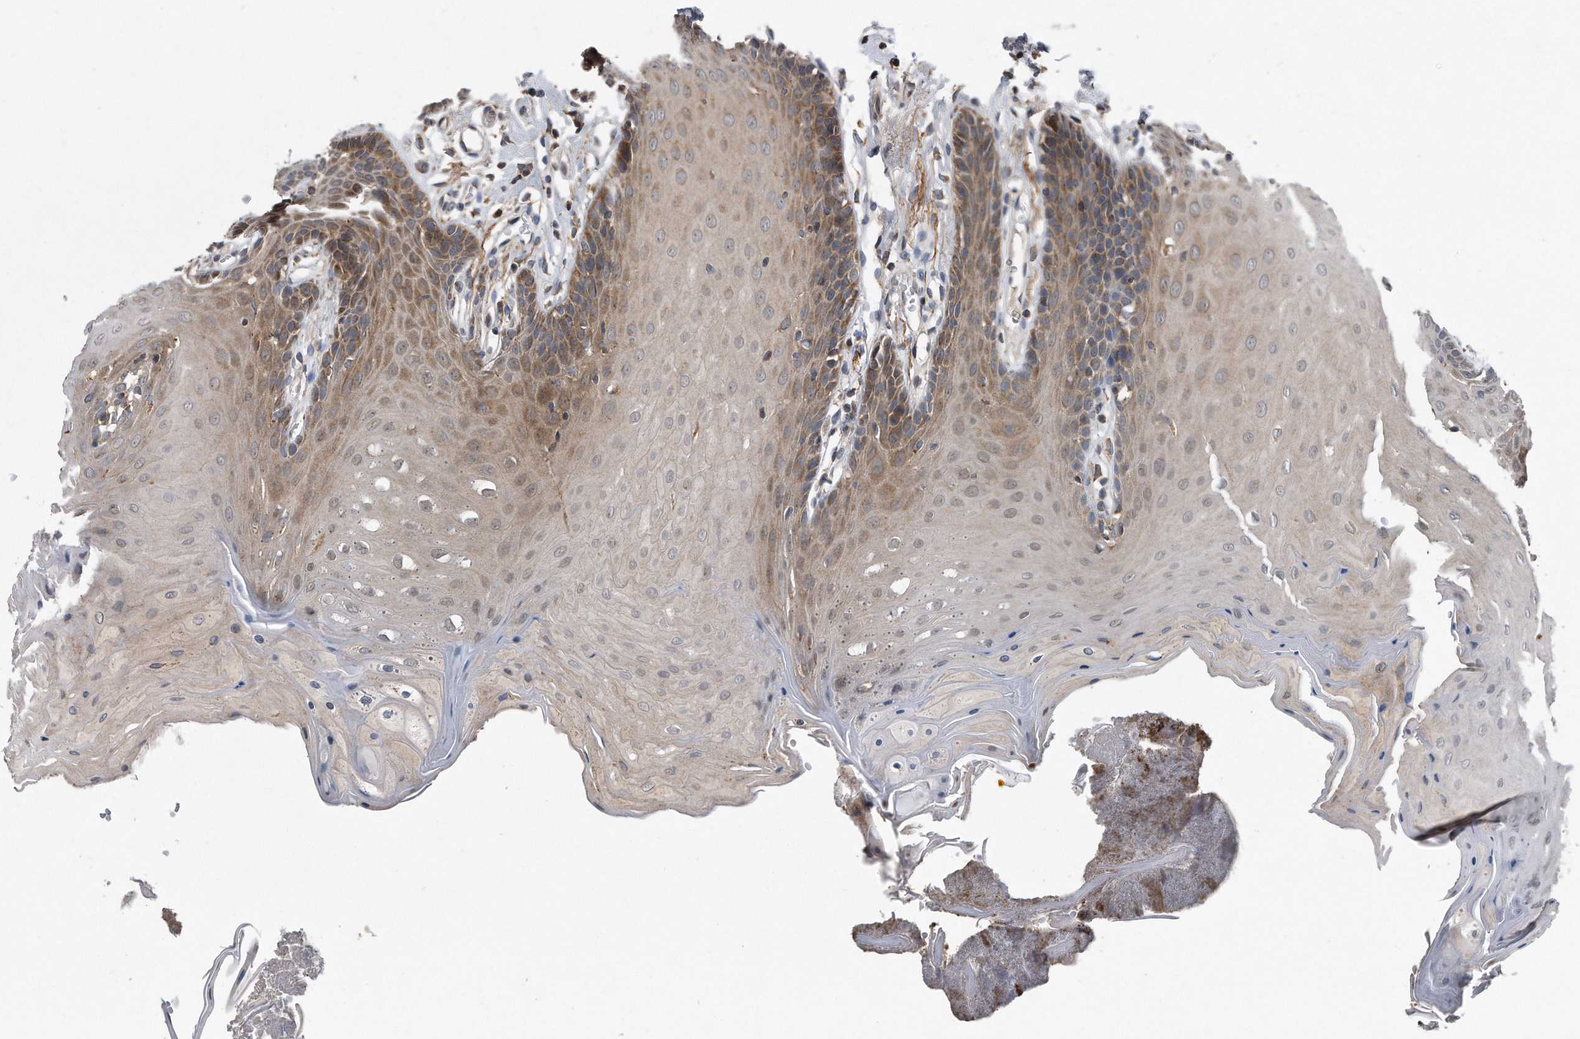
{"staining": {"intensity": "moderate", "quantity": "25%-75%", "location": "cytoplasmic/membranous"}, "tissue": "oral mucosa", "cell_type": "Squamous epithelial cells", "image_type": "normal", "snomed": [{"axis": "morphology", "description": "Normal tissue, NOS"}, {"axis": "morphology", "description": "Squamous cell carcinoma, NOS"}, {"axis": "topography", "description": "Skeletal muscle"}, {"axis": "topography", "description": "Oral tissue"}, {"axis": "topography", "description": "Salivary gland"}, {"axis": "topography", "description": "Head-Neck"}], "caption": "DAB immunohistochemical staining of unremarkable human oral mucosa exhibits moderate cytoplasmic/membranous protein positivity in approximately 25%-75% of squamous epithelial cells.", "gene": "ALPK2", "patient": {"sex": "male", "age": 54}}